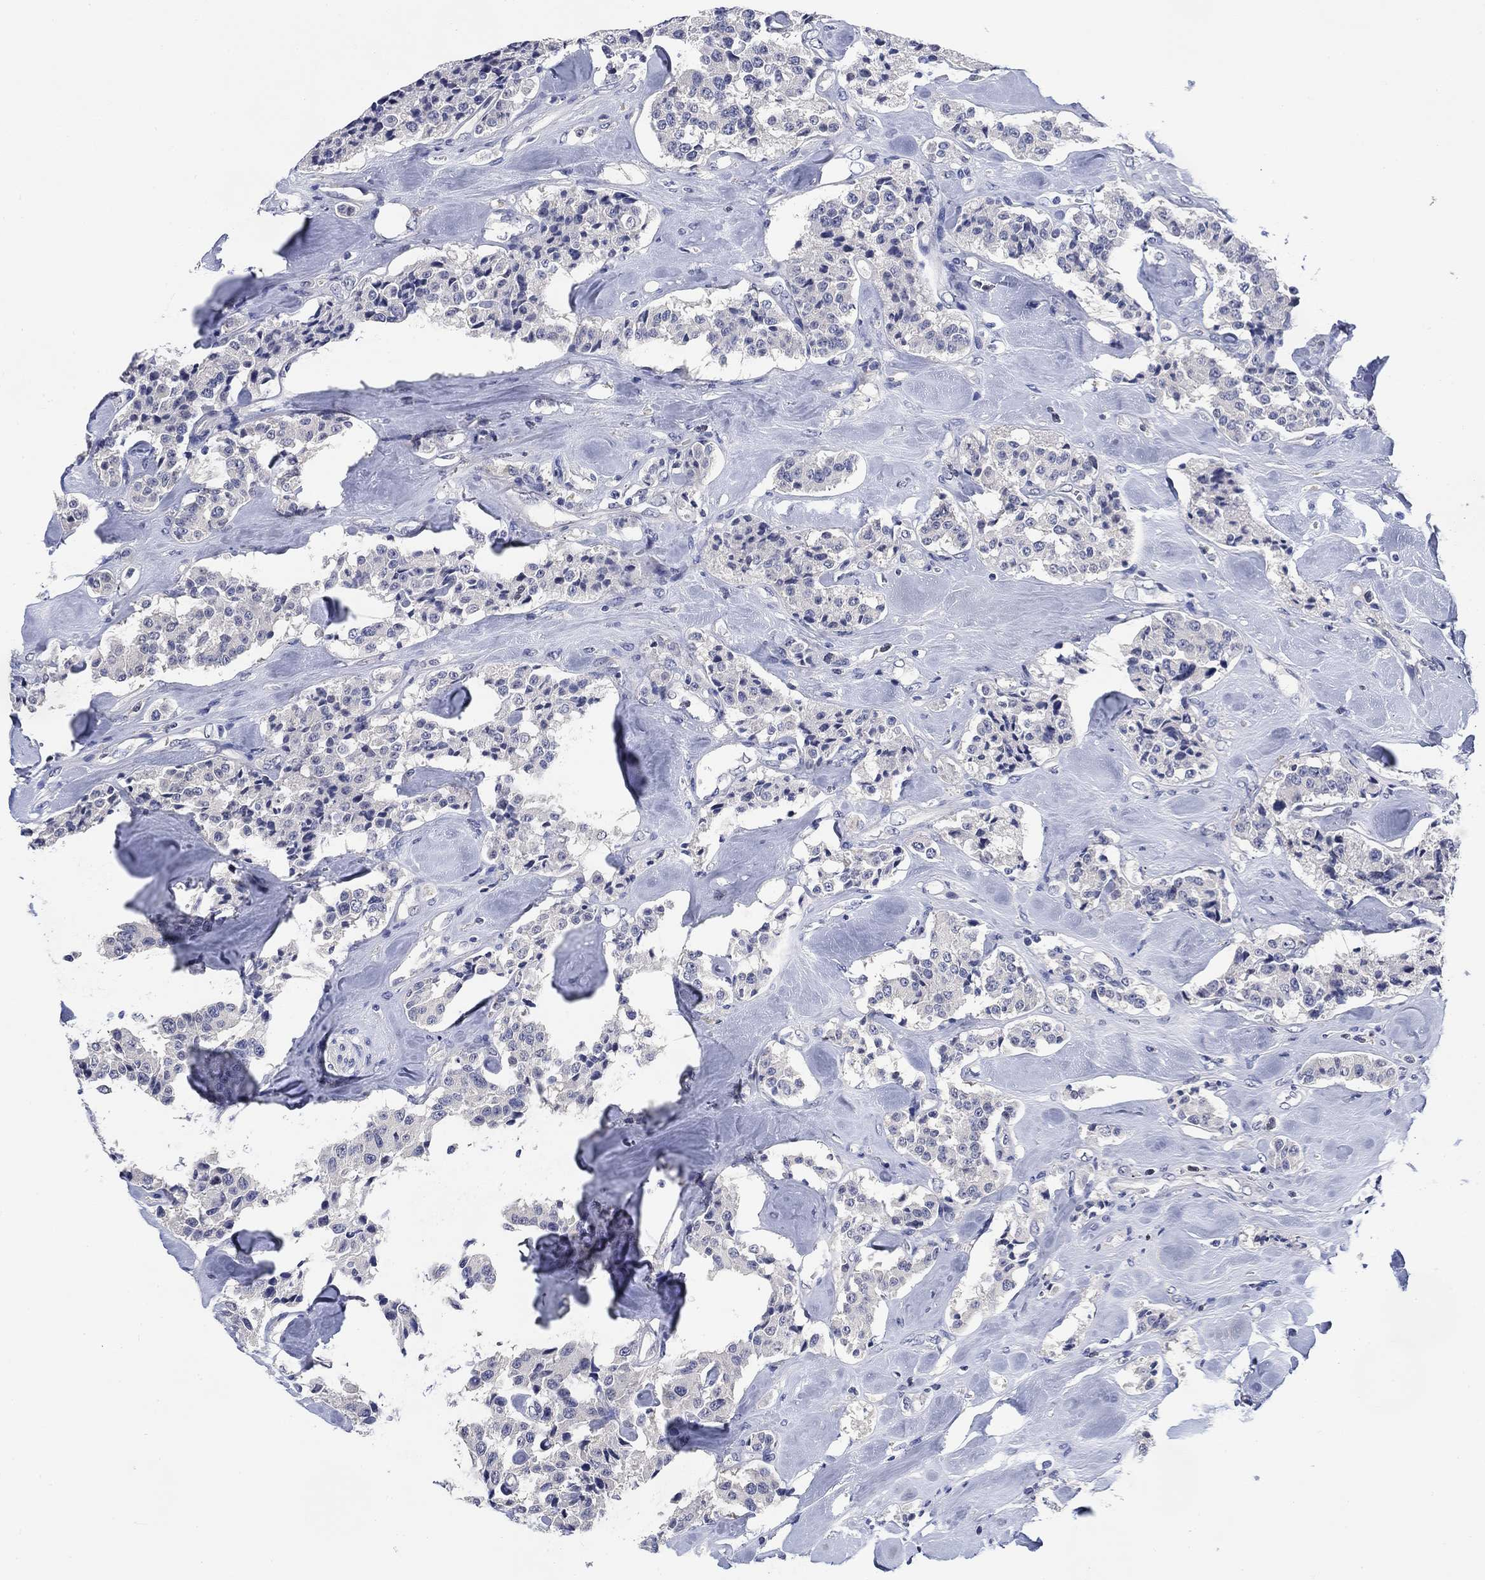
{"staining": {"intensity": "negative", "quantity": "none", "location": "none"}, "tissue": "carcinoid", "cell_type": "Tumor cells", "image_type": "cancer", "snomed": [{"axis": "morphology", "description": "Carcinoid, malignant, NOS"}, {"axis": "topography", "description": "Pancreas"}], "caption": "High magnification brightfield microscopy of malignant carcinoid stained with DAB (3,3'-diaminobenzidine) (brown) and counterstained with hematoxylin (blue): tumor cells show no significant staining. Brightfield microscopy of immunohistochemistry stained with DAB (3,3'-diaminobenzidine) (brown) and hematoxylin (blue), captured at high magnification.", "gene": "DAZL", "patient": {"sex": "male", "age": 41}}